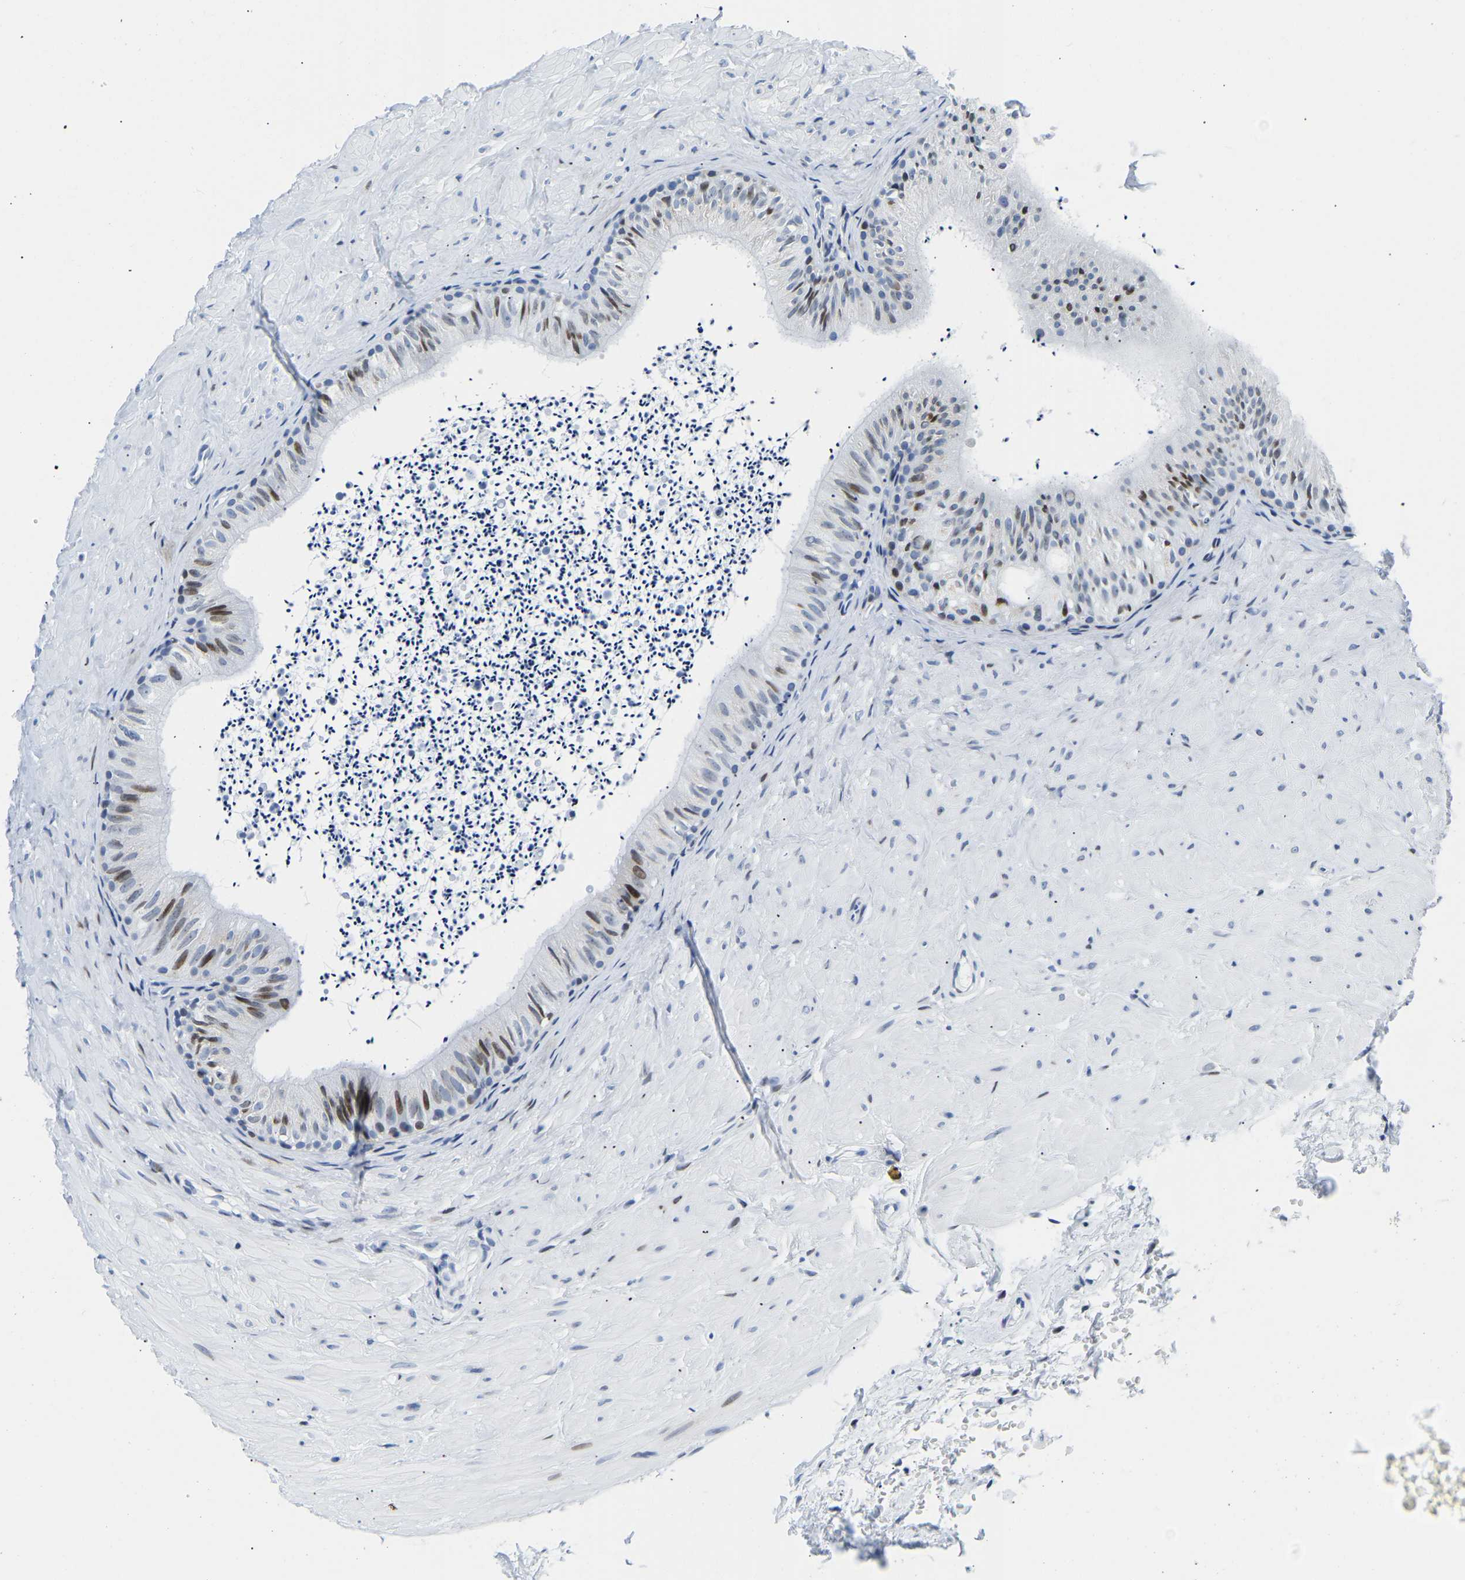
{"staining": {"intensity": "moderate", "quantity": "<25%", "location": "nuclear"}, "tissue": "epididymis", "cell_type": "Glandular cells", "image_type": "normal", "snomed": [{"axis": "morphology", "description": "Normal tissue, NOS"}, {"axis": "topography", "description": "Epididymis"}], "caption": "A brown stain labels moderate nuclear staining of a protein in glandular cells of normal epididymis. Nuclei are stained in blue.", "gene": "UPK3A", "patient": {"sex": "male", "age": 56}}